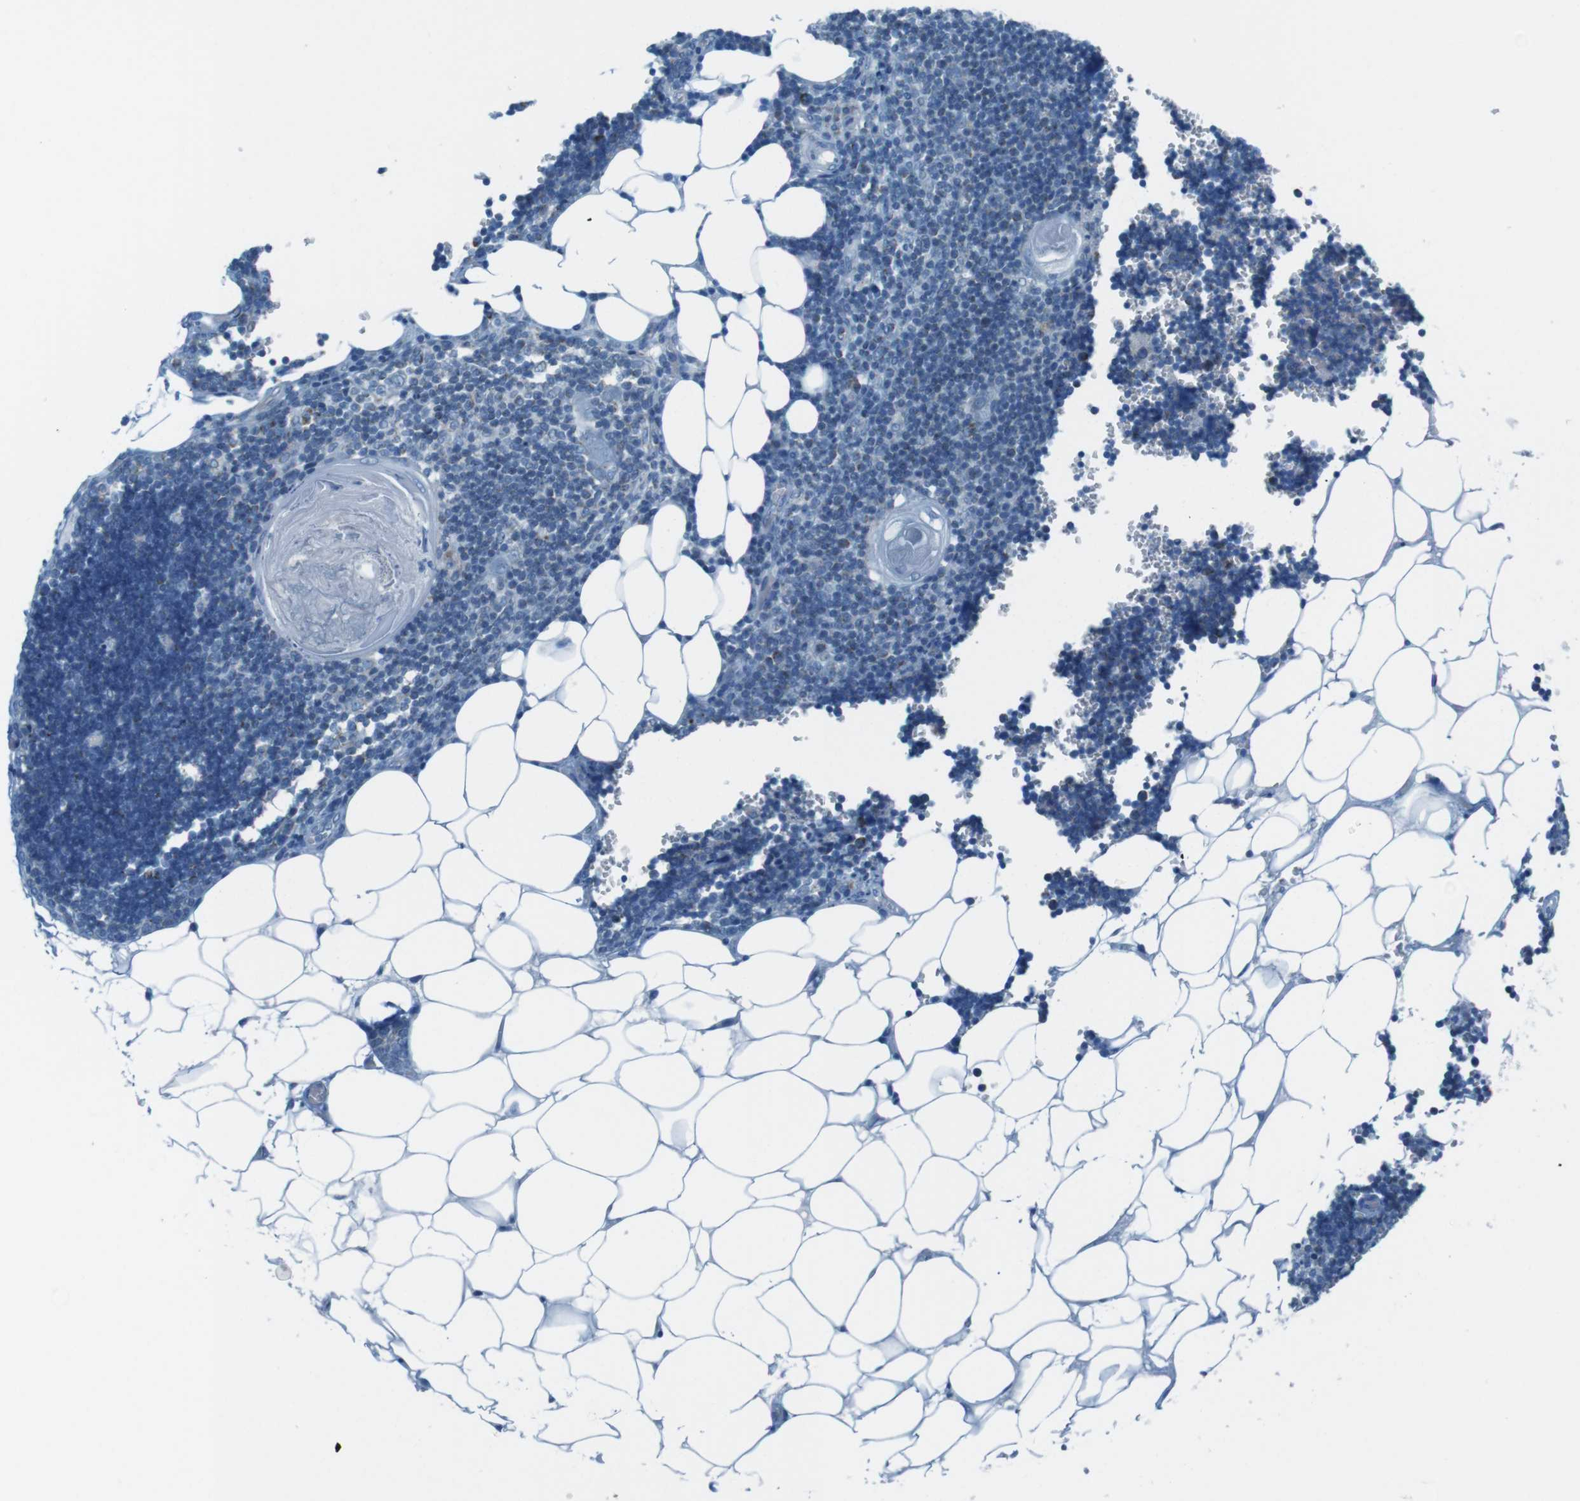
{"staining": {"intensity": "weak", "quantity": "<25%", "location": "cytoplasmic/membranous"}, "tissue": "lymph node", "cell_type": "Germinal center cells", "image_type": "normal", "snomed": [{"axis": "morphology", "description": "Normal tissue, NOS"}, {"axis": "topography", "description": "Lymph node"}], "caption": "This is an immunohistochemistry photomicrograph of unremarkable lymph node. There is no staining in germinal center cells.", "gene": "DNAJA3", "patient": {"sex": "male", "age": 33}}